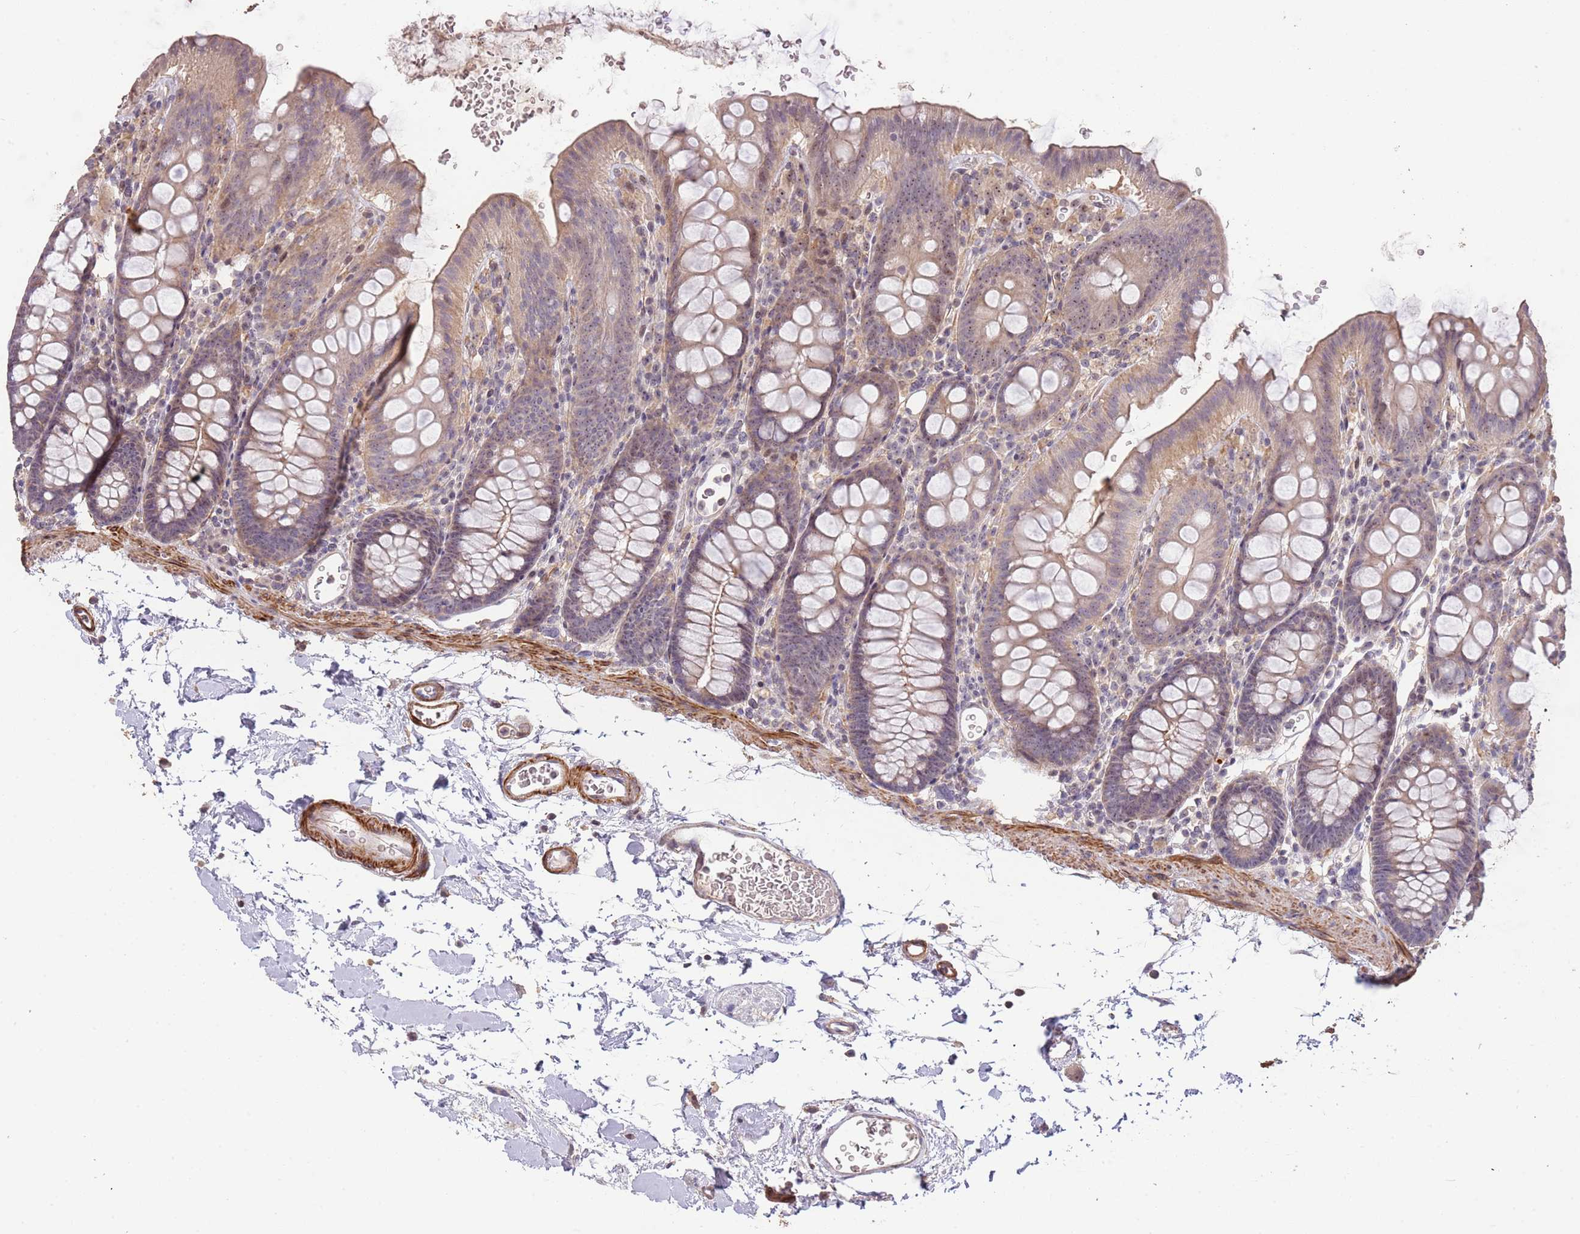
{"staining": {"intensity": "weak", "quantity": "<25%", "location": "cytoplasmic/membranous"}, "tissue": "colon", "cell_type": "Endothelial cells", "image_type": "normal", "snomed": [{"axis": "morphology", "description": "Normal tissue, NOS"}, {"axis": "topography", "description": "Colon"}], "caption": "Photomicrograph shows no significant protein staining in endothelial cells of benign colon.", "gene": "ADTRP", "patient": {"sex": "male", "age": 75}}